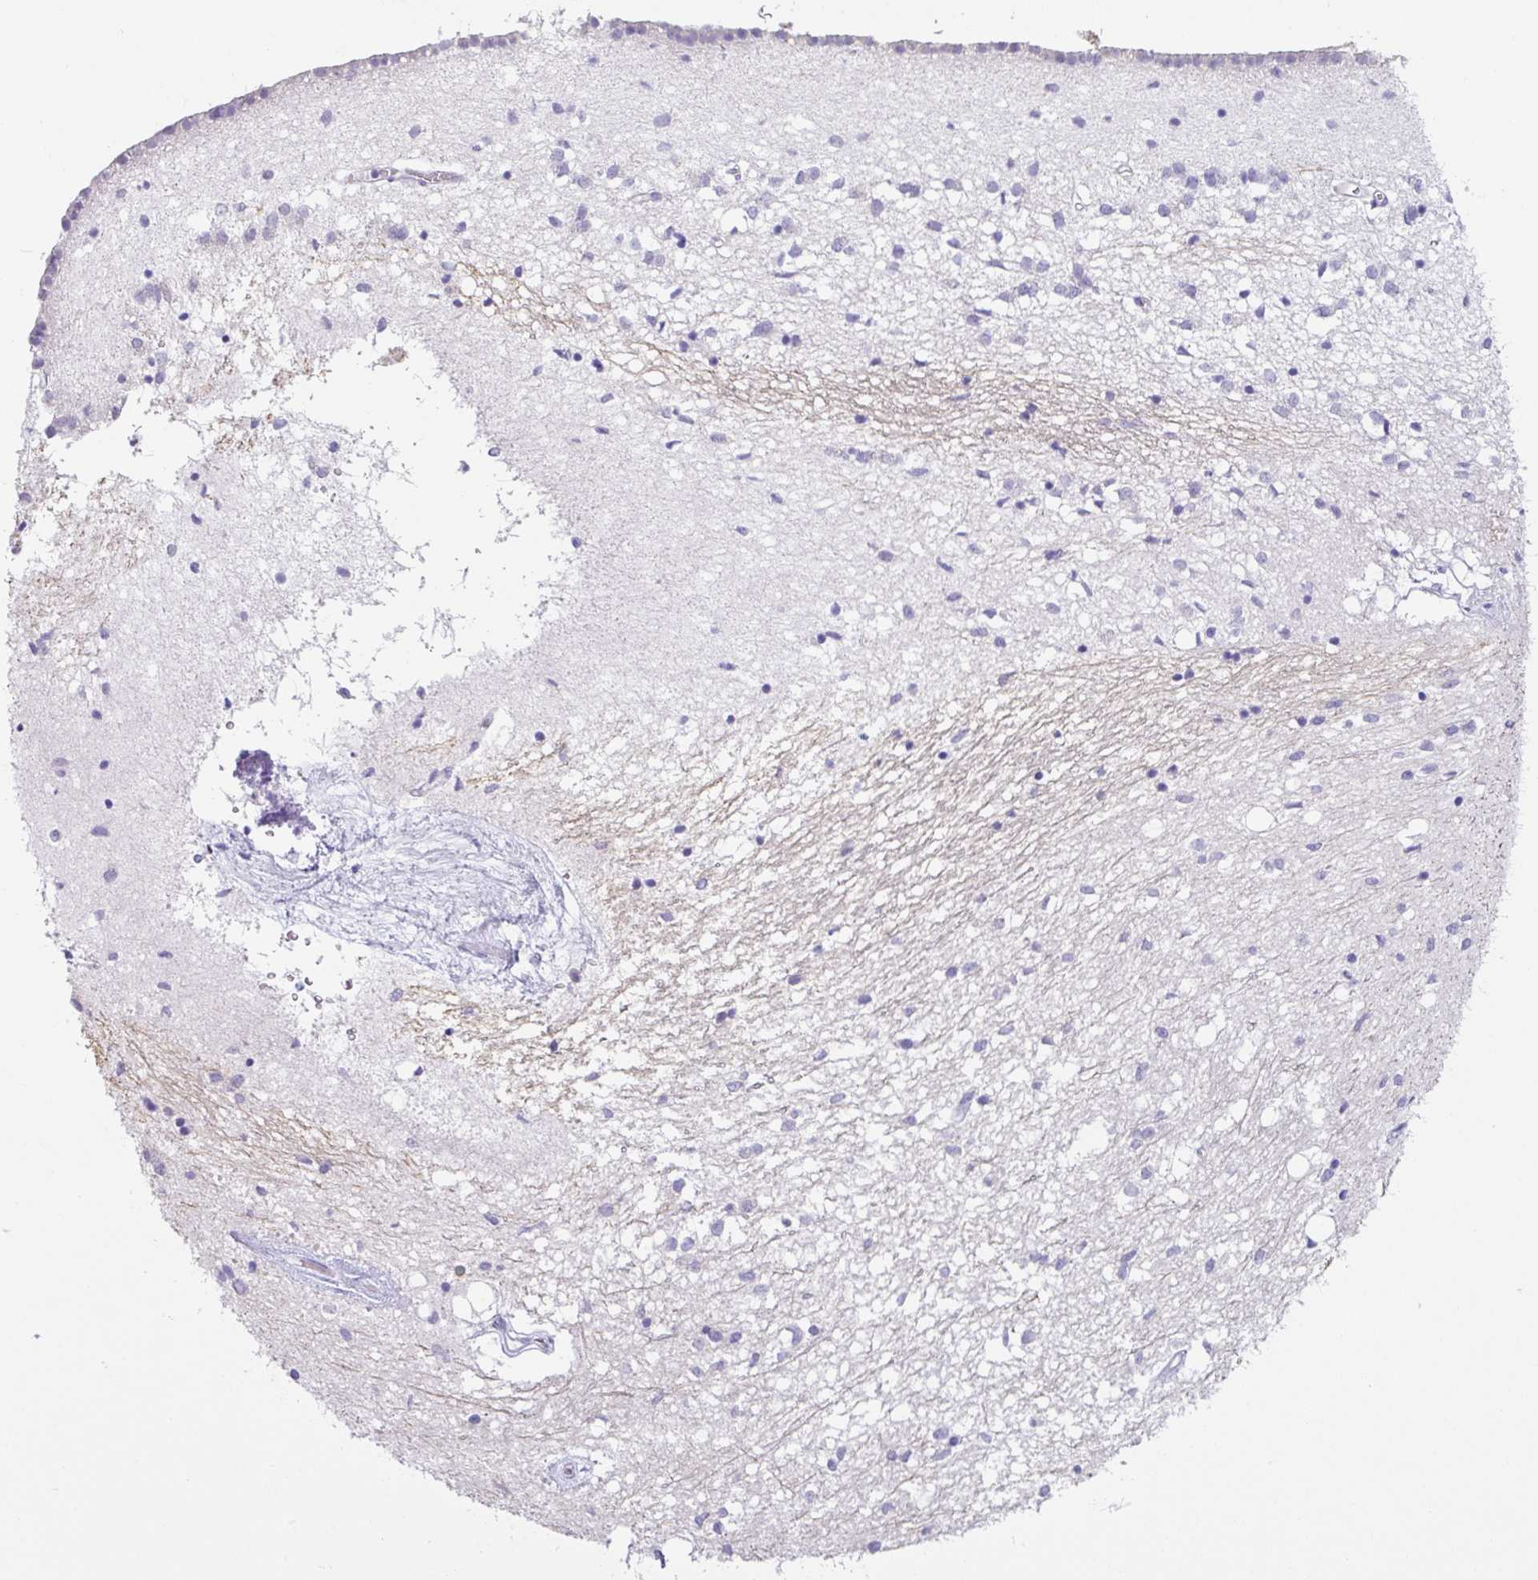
{"staining": {"intensity": "negative", "quantity": "none", "location": "none"}, "tissue": "caudate", "cell_type": "Glial cells", "image_type": "normal", "snomed": [{"axis": "morphology", "description": "Normal tissue, NOS"}, {"axis": "topography", "description": "Lateral ventricle wall"}], "caption": "The immunohistochemistry (IHC) histopathology image has no significant positivity in glial cells of caudate.", "gene": "SH2D3C", "patient": {"sex": "male", "age": 70}}